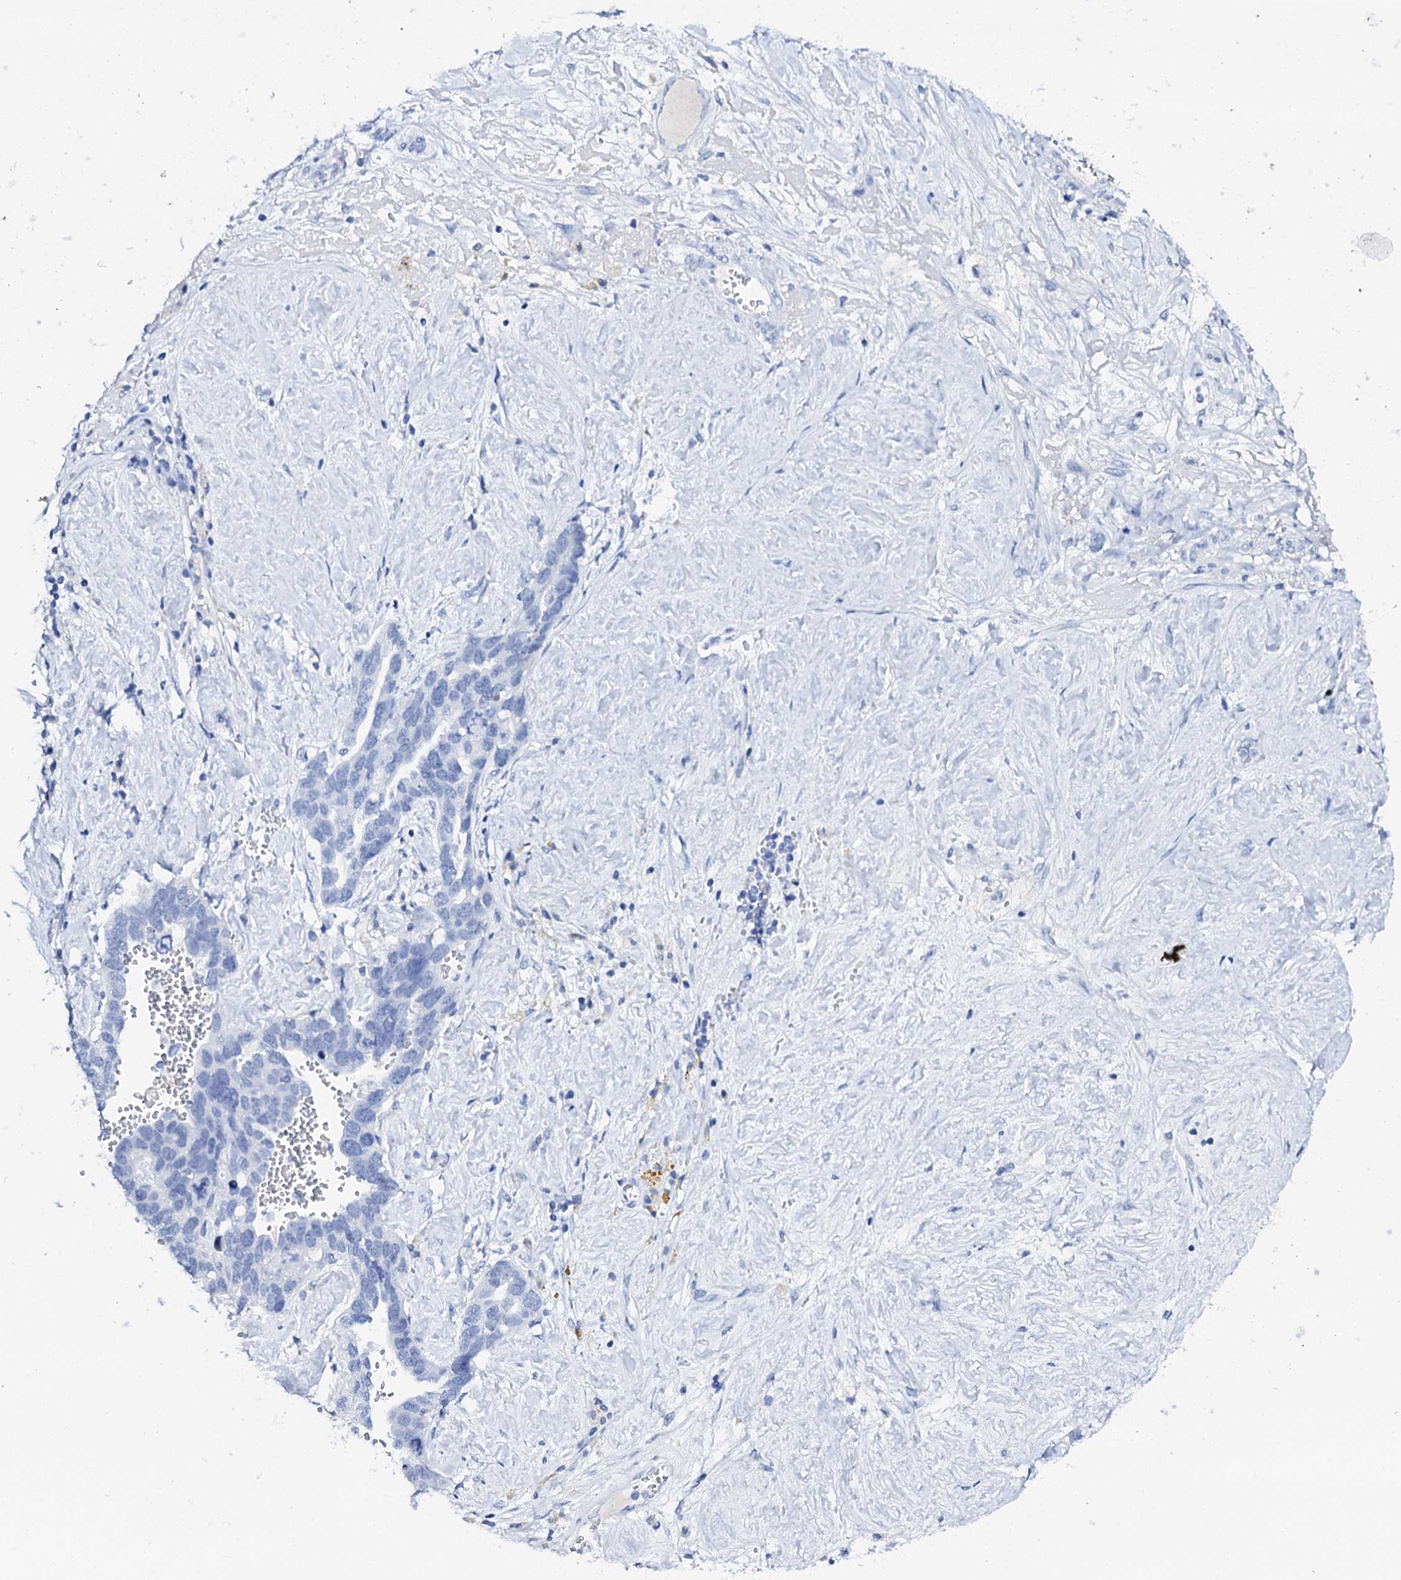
{"staining": {"intensity": "negative", "quantity": "none", "location": "none"}, "tissue": "ovarian cancer", "cell_type": "Tumor cells", "image_type": "cancer", "snomed": [{"axis": "morphology", "description": "Cystadenocarcinoma, serous, NOS"}, {"axis": "topography", "description": "Ovary"}], "caption": "DAB (3,3'-diaminobenzidine) immunohistochemical staining of human serous cystadenocarcinoma (ovarian) exhibits no significant staining in tumor cells.", "gene": "FBXL16", "patient": {"sex": "female", "age": 54}}